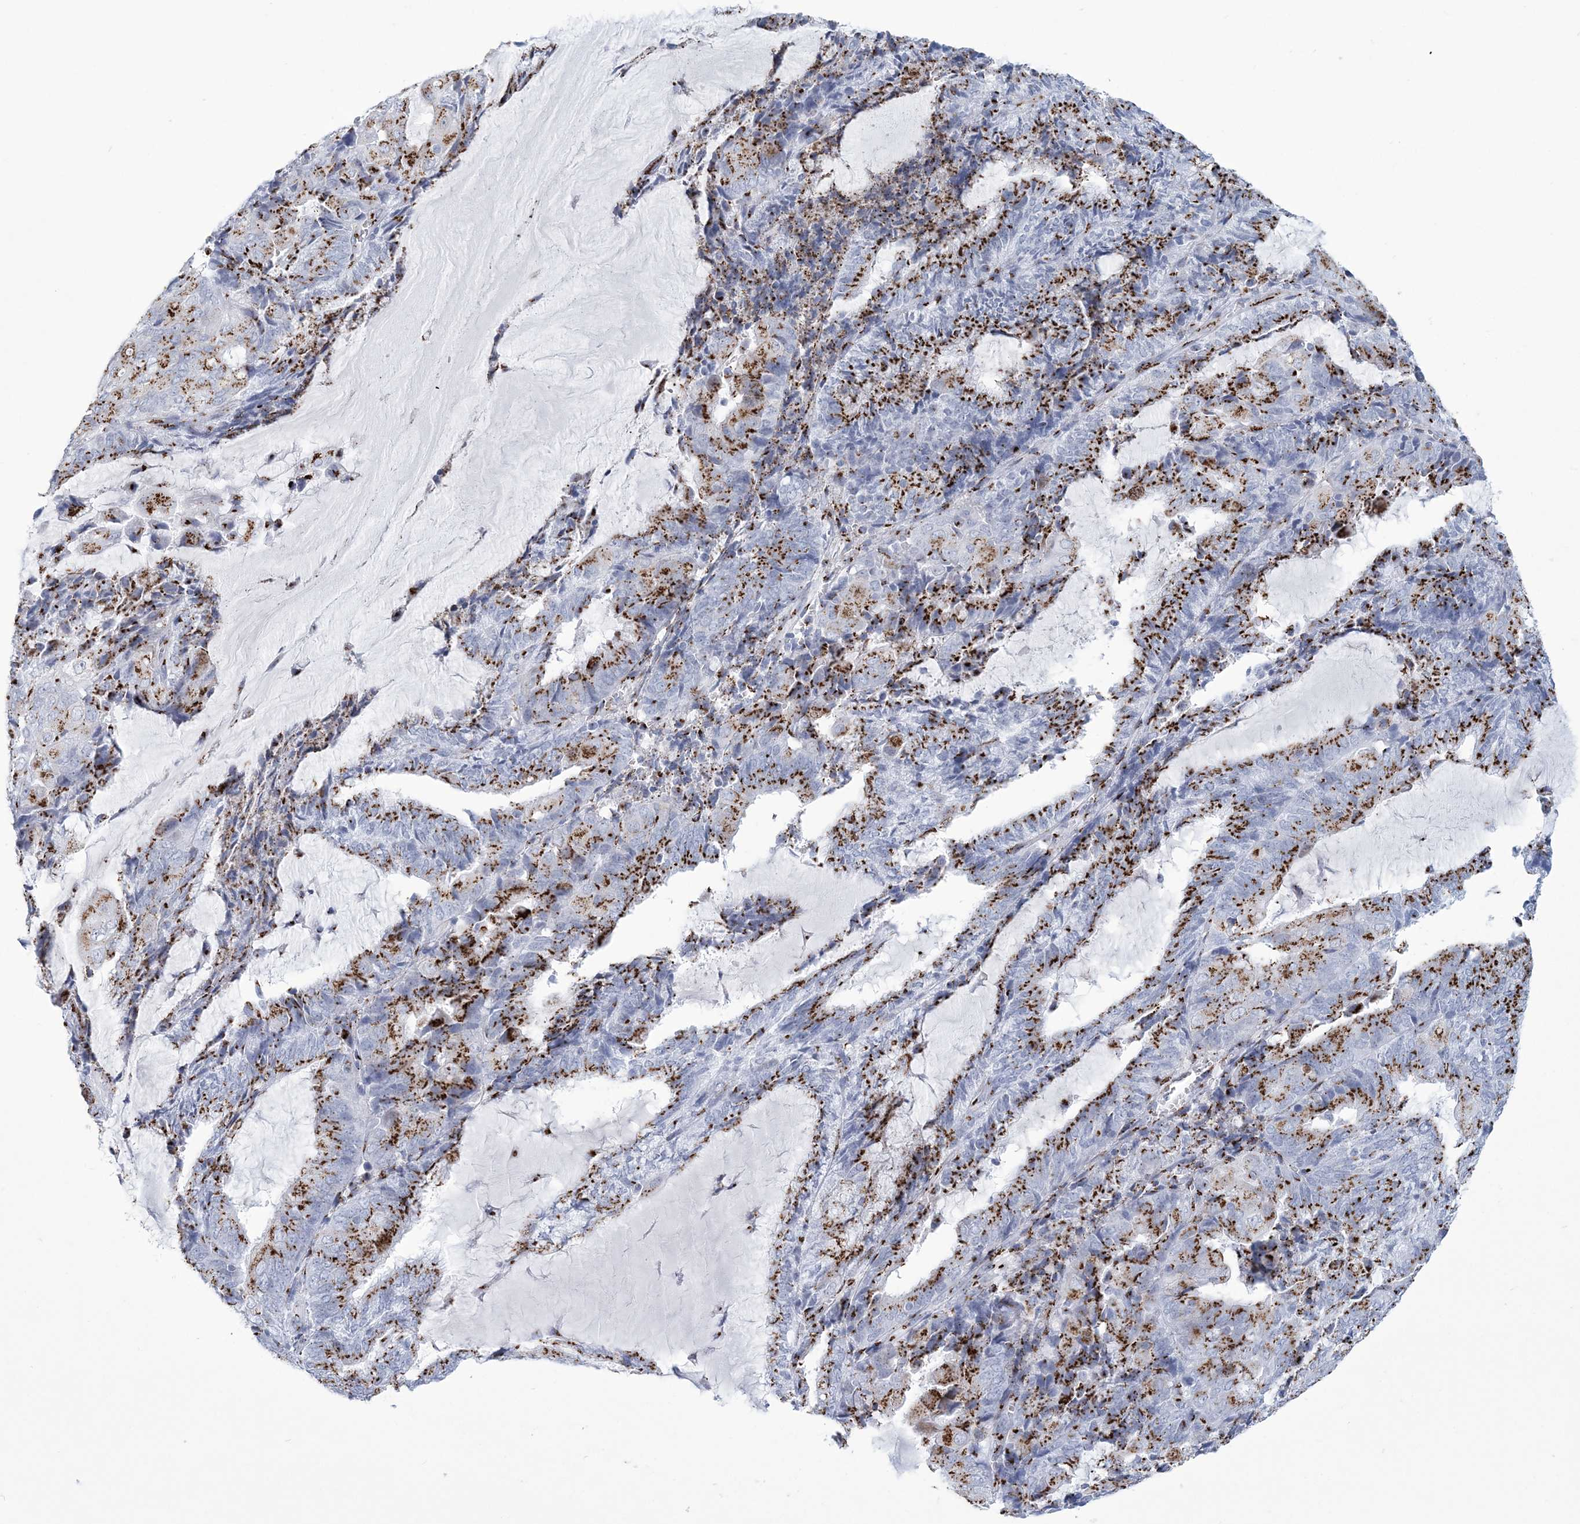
{"staining": {"intensity": "strong", "quantity": ">75%", "location": "cytoplasmic/membranous"}, "tissue": "endometrial cancer", "cell_type": "Tumor cells", "image_type": "cancer", "snomed": [{"axis": "morphology", "description": "Adenocarcinoma, NOS"}, {"axis": "topography", "description": "Endometrium"}], "caption": "Tumor cells display high levels of strong cytoplasmic/membranous positivity in approximately >75% of cells in human endometrial adenocarcinoma. (DAB (3,3'-diaminobenzidine) IHC with brightfield microscopy, high magnification).", "gene": "SLX9", "patient": {"sex": "female", "age": 81}}